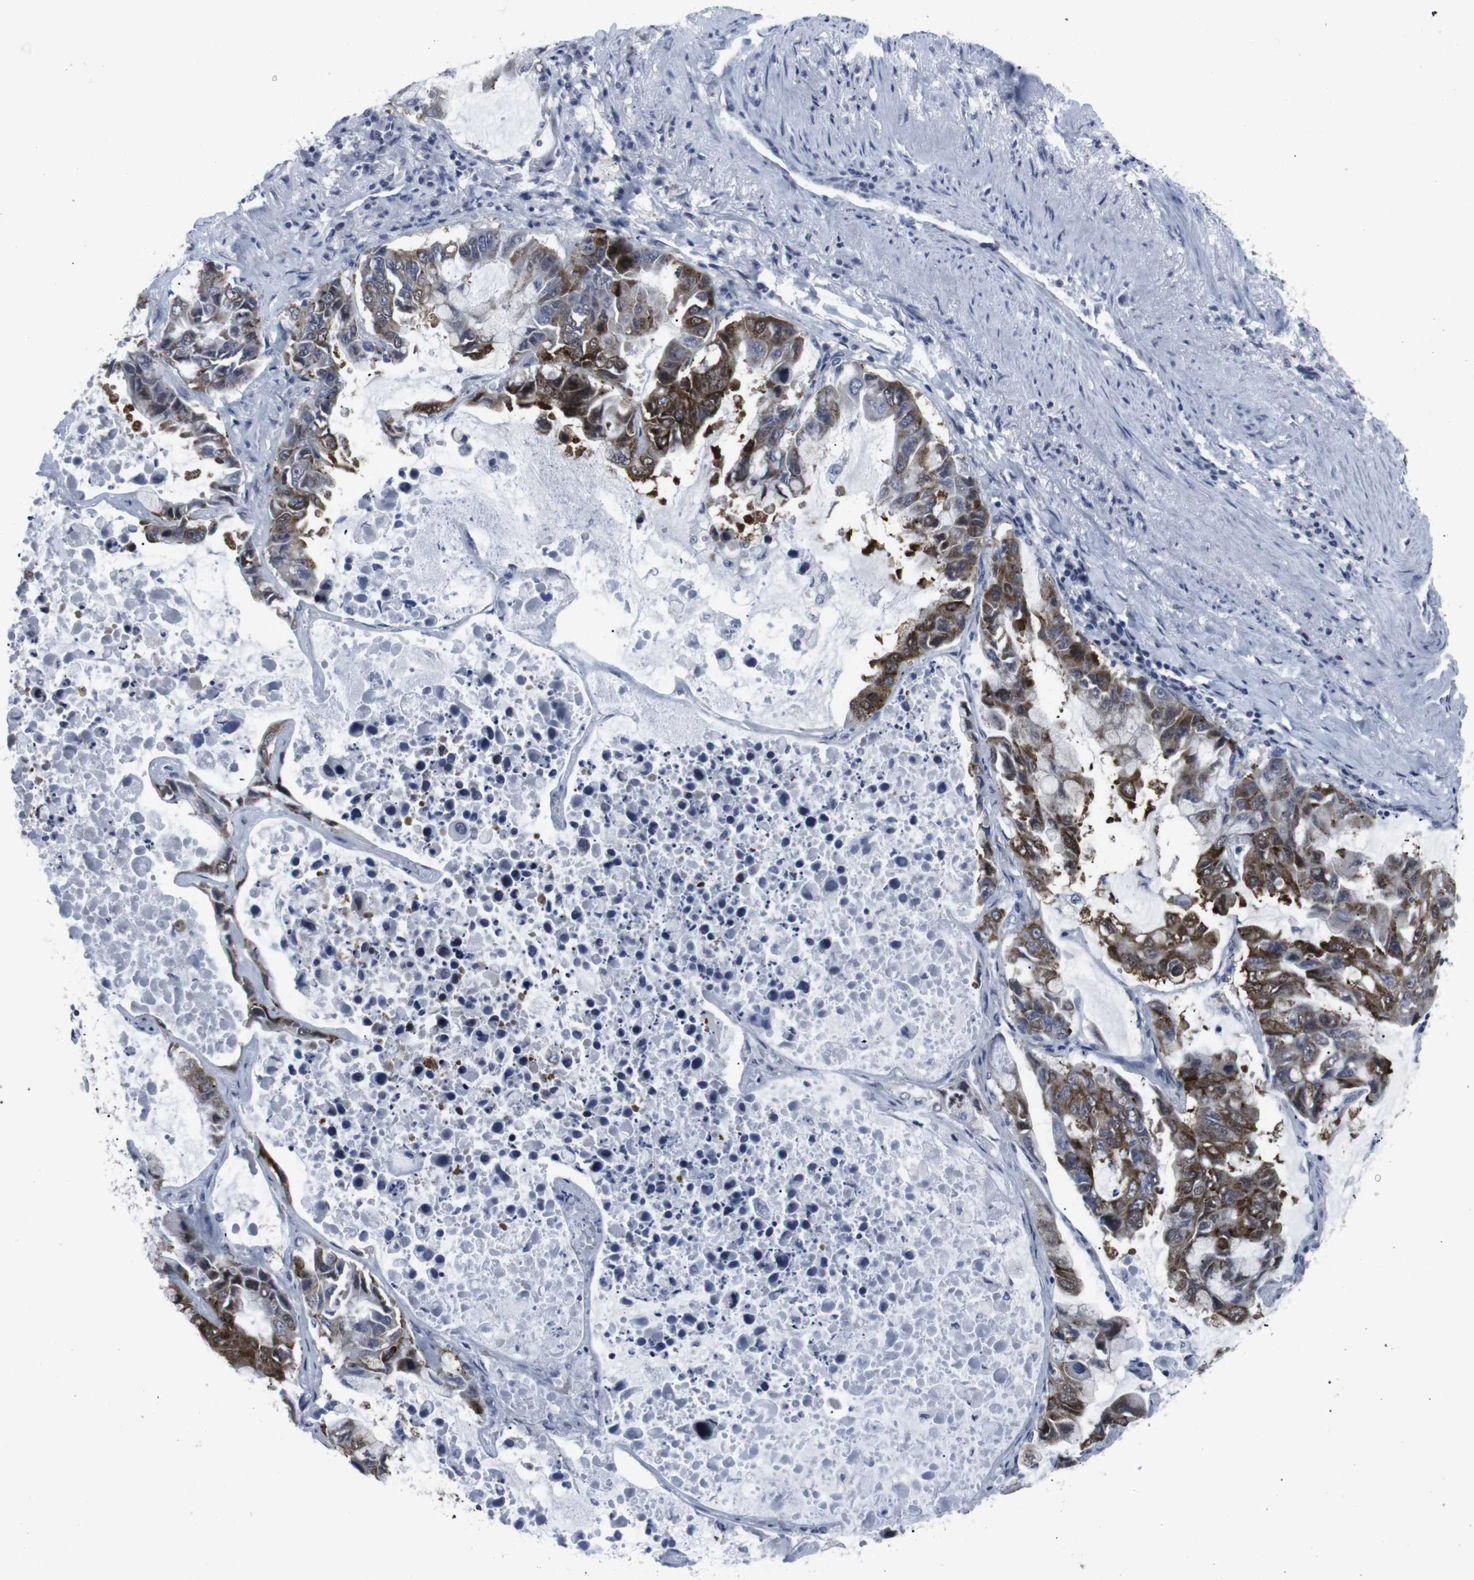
{"staining": {"intensity": "moderate", "quantity": ">75%", "location": "cytoplasmic/membranous"}, "tissue": "lung cancer", "cell_type": "Tumor cells", "image_type": "cancer", "snomed": [{"axis": "morphology", "description": "Adenocarcinoma, NOS"}, {"axis": "topography", "description": "Lung"}], "caption": "Adenocarcinoma (lung) tissue reveals moderate cytoplasmic/membranous staining in approximately >75% of tumor cells", "gene": "GEMIN2", "patient": {"sex": "male", "age": 64}}